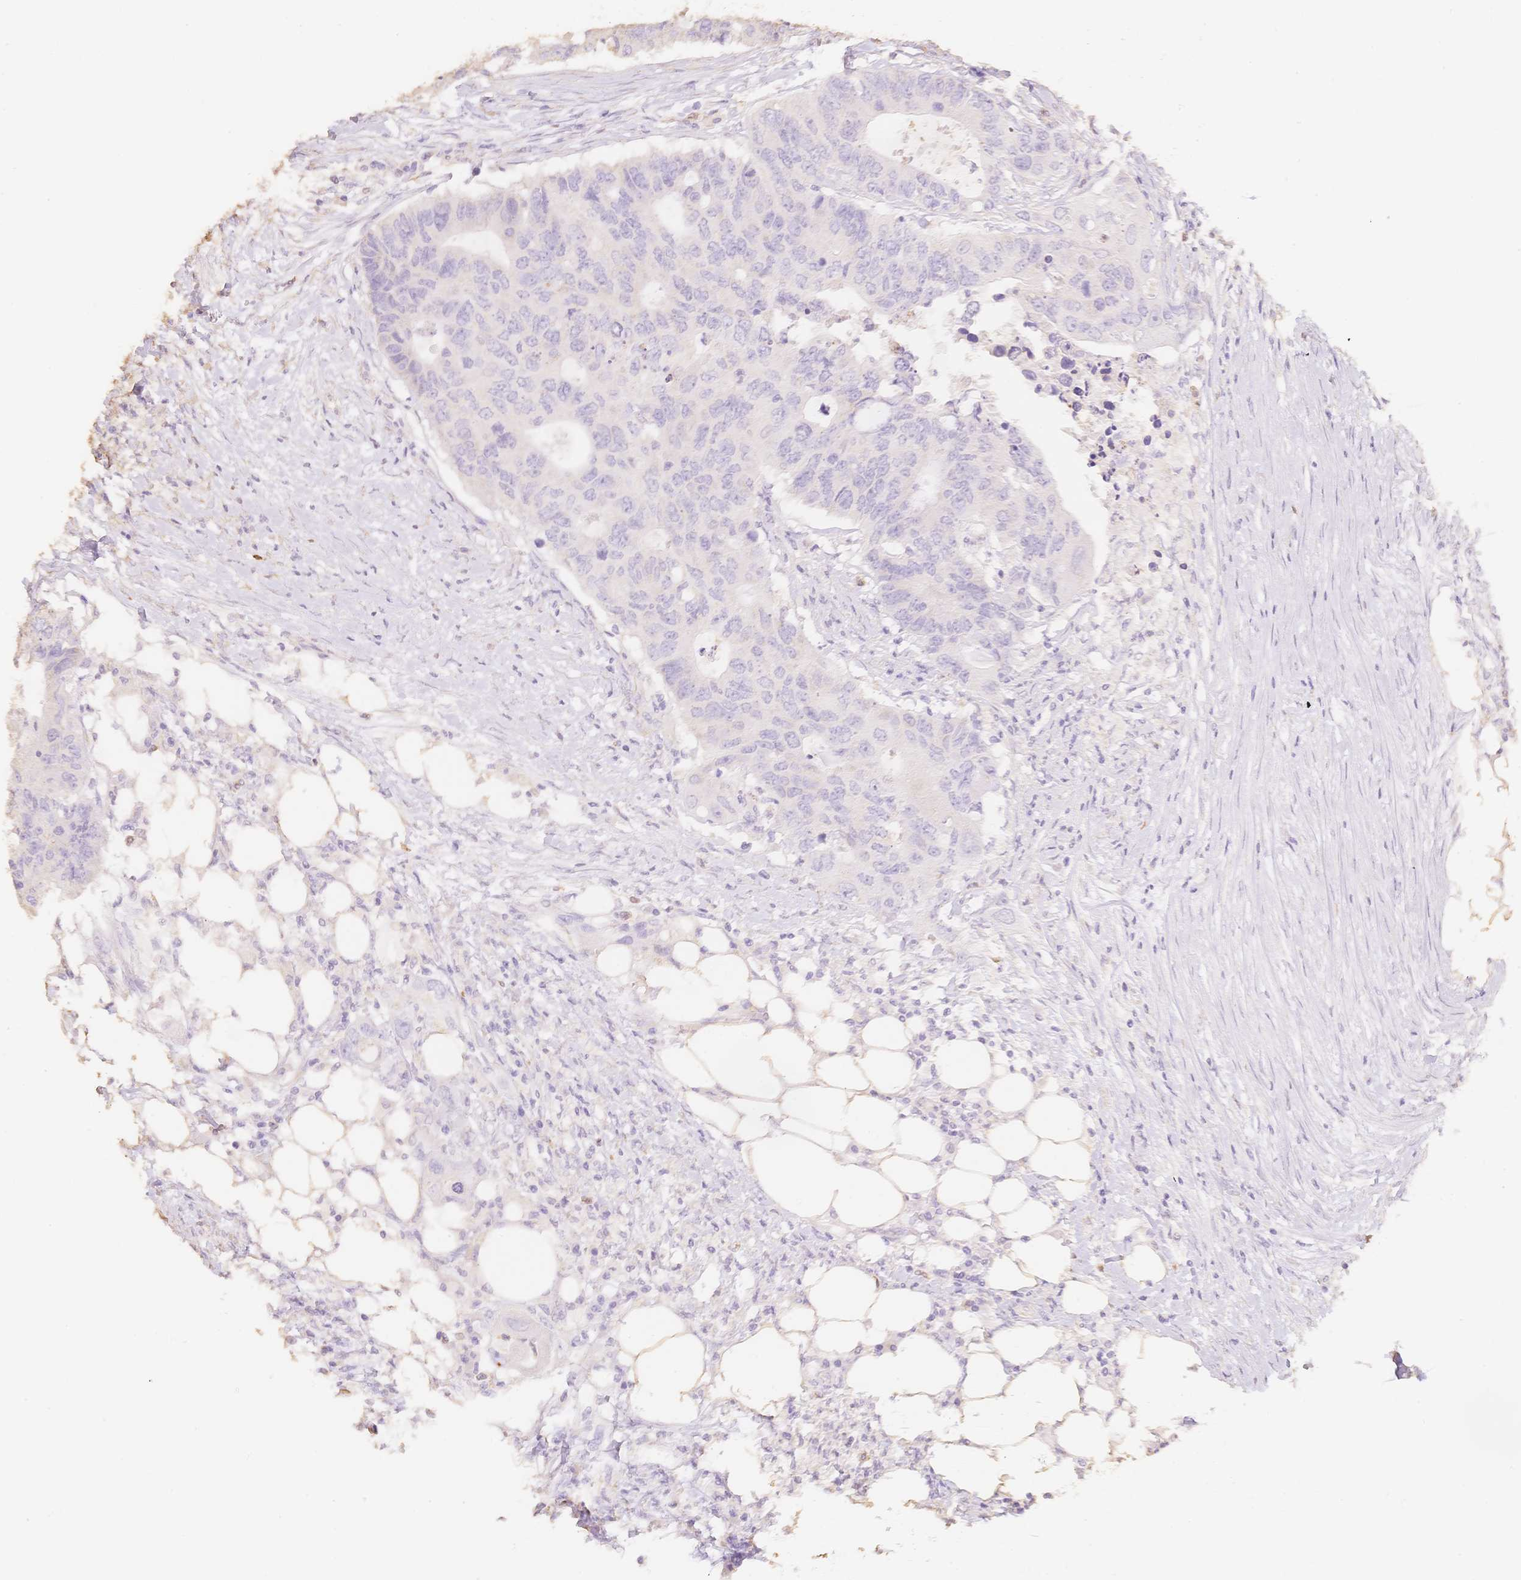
{"staining": {"intensity": "negative", "quantity": "none", "location": "none"}, "tissue": "colorectal cancer", "cell_type": "Tumor cells", "image_type": "cancer", "snomed": [{"axis": "morphology", "description": "Adenocarcinoma, NOS"}, {"axis": "topography", "description": "Colon"}], "caption": "The photomicrograph shows no staining of tumor cells in colorectal cancer (adenocarcinoma). The staining is performed using DAB brown chromogen with nuclei counter-stained in using hematoxylin.", "gene": "MBOAT7", "patient": {"sex": "male", "age": 71}}